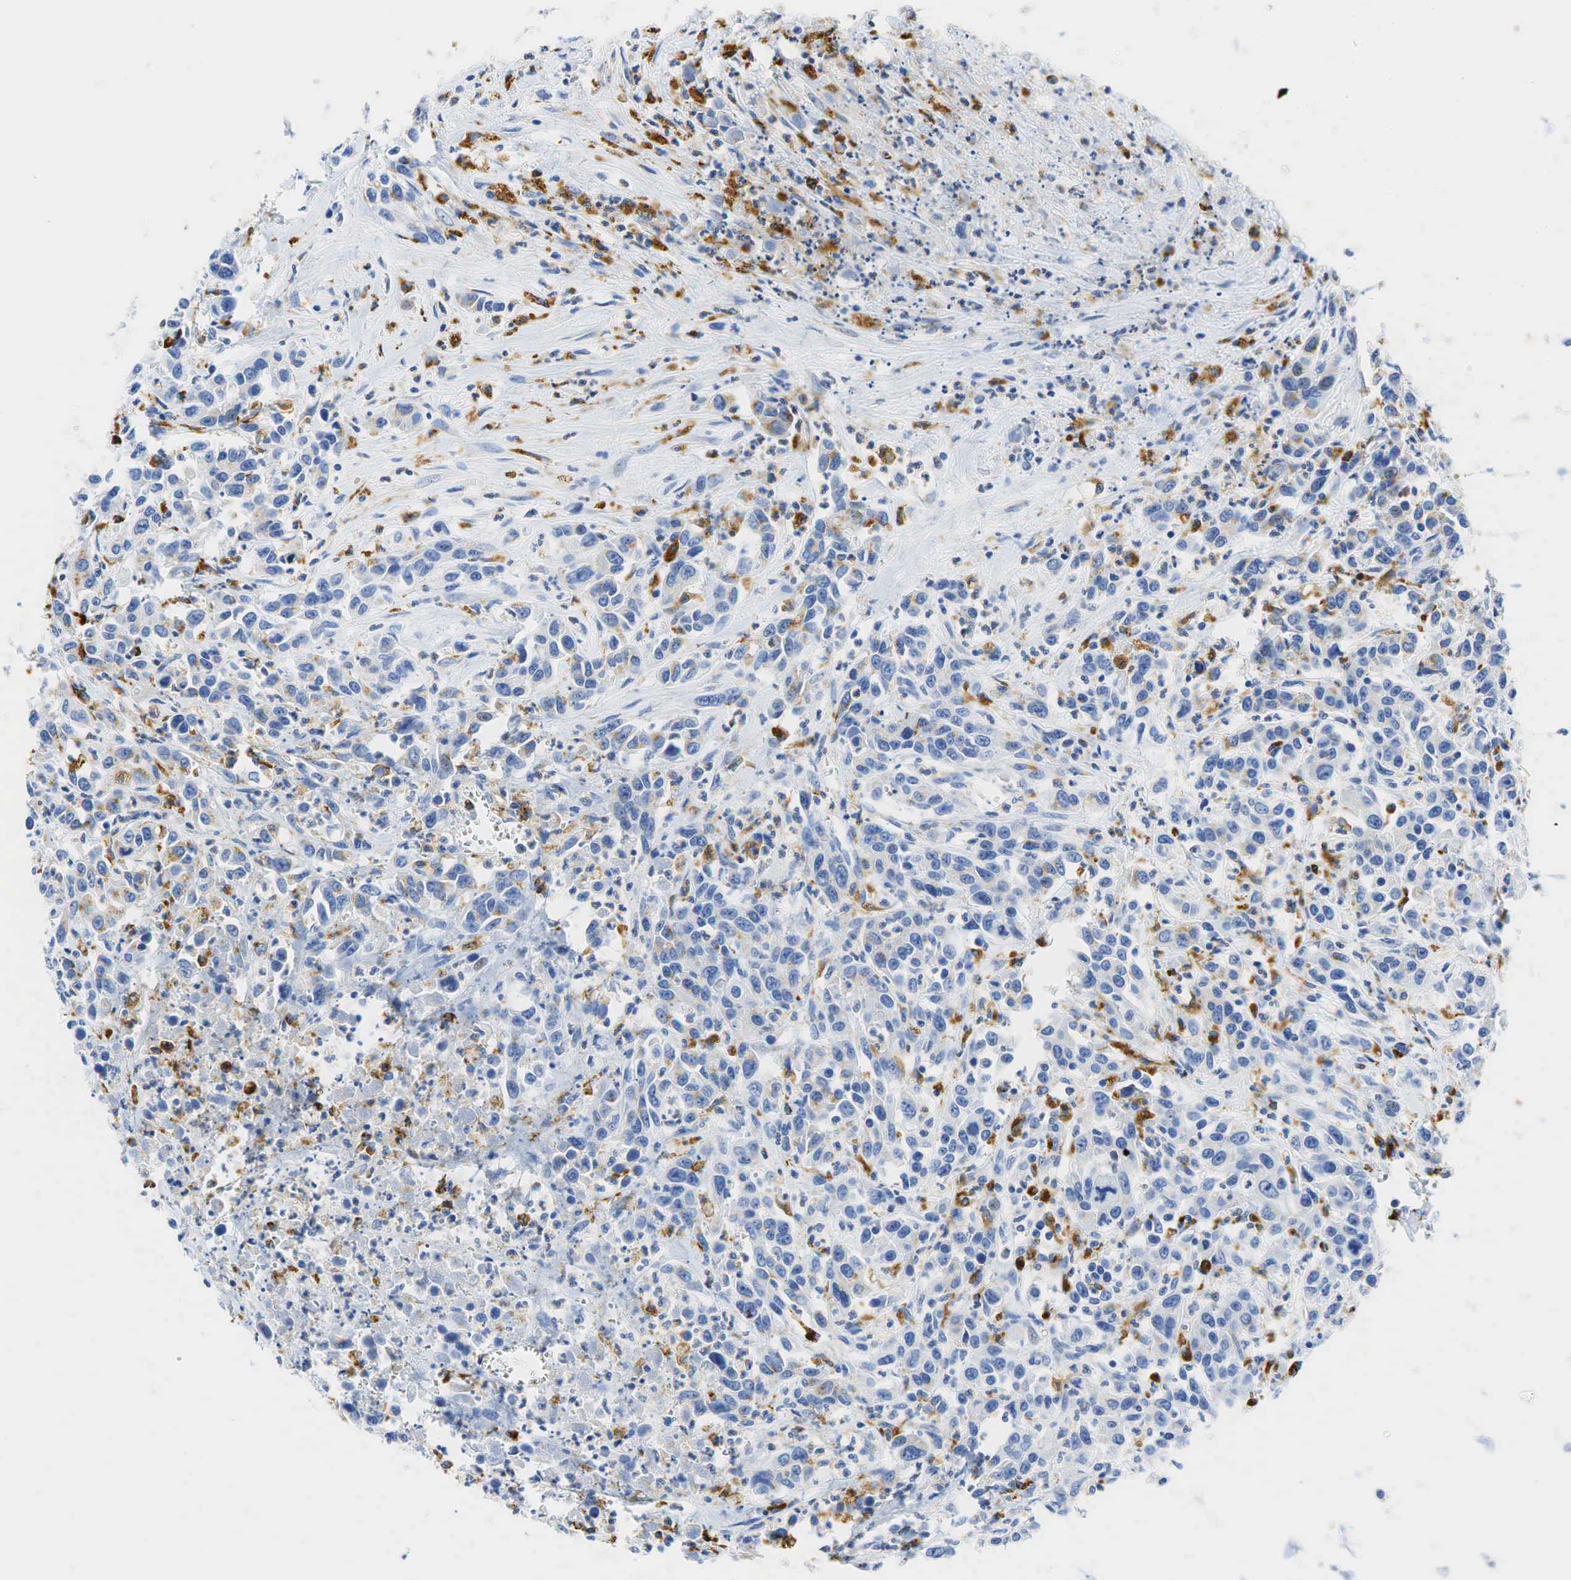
{"staining": {"intensity": "negative", "quantity": "none", "location": "none"}, "tissue": "urothelial cancer", "cell_type": "Tumor cells", "image_type": "cancer", "snomed": [{"axis": "morphology", "description": "Urothelial carcinoma, High grade"}, {"axis": "topography", "description": "Urinary bladder"}], "caption": "DAB immunohistochemical staining of human urothelial cancer displays no significant positivity in tumor cells. (DAB IHC, high magnification).", "gene": "CD68", "patient": {"sex": "male", "age": 86}}